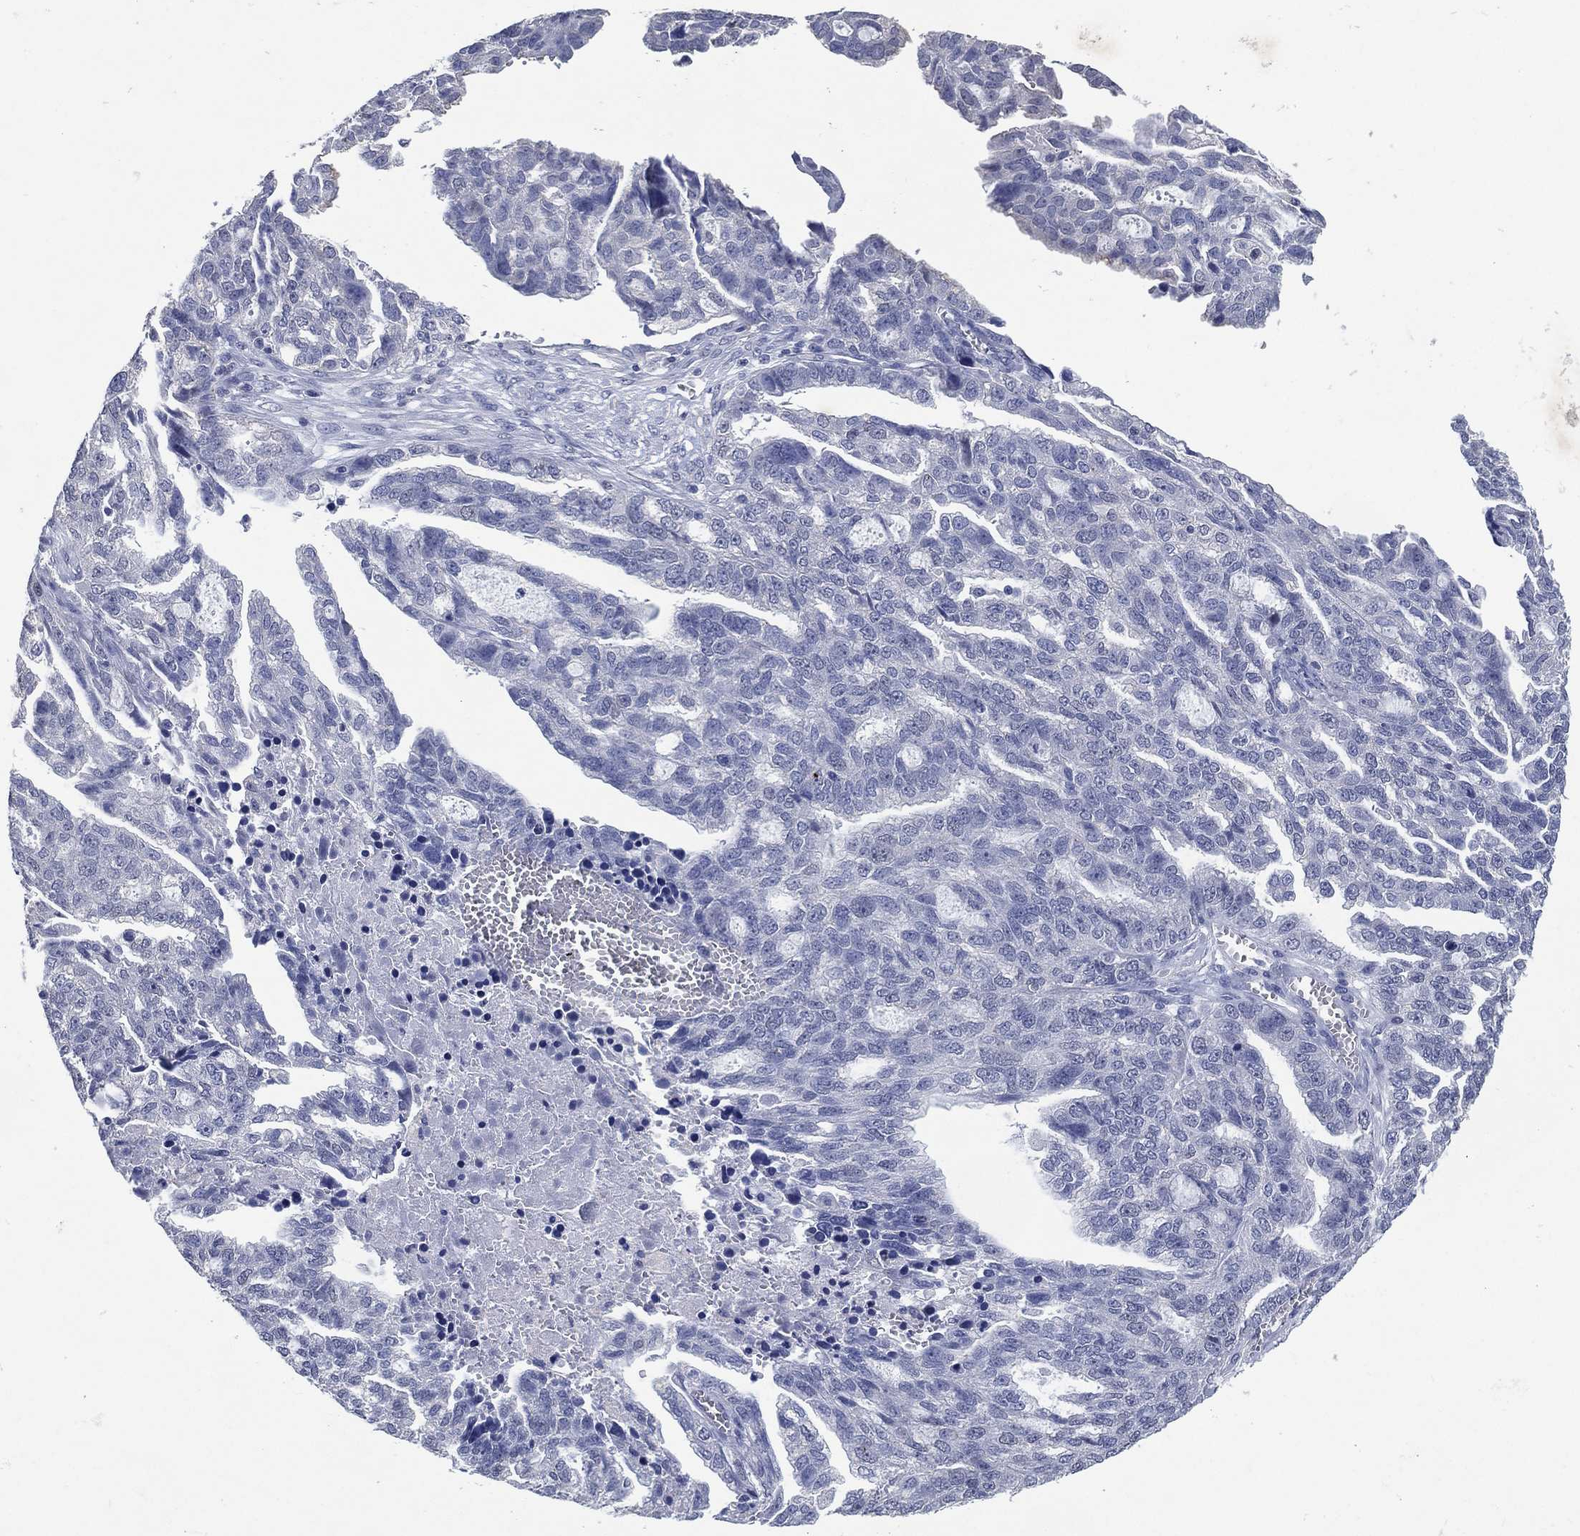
{"staining": {"intensity": "negative", "quantity": "none", "location": "none"}, "tissue": "ovarian cancer", "cell_type": "Tumor cells", "image_type": "cancer", "snomed": [{"axis": "morphology", "description": "Cystadenocarcinoma, serous, NOS"}, {"axis": "topography", "description": "Ovary"}], "caption": "This is an IHC histopathology image of human ovarian serous cystadenocarcinoma. There is no positivity in tumor cells.", "gene": "FSCN2", "patient": {"sex": "female", "age": 51}}